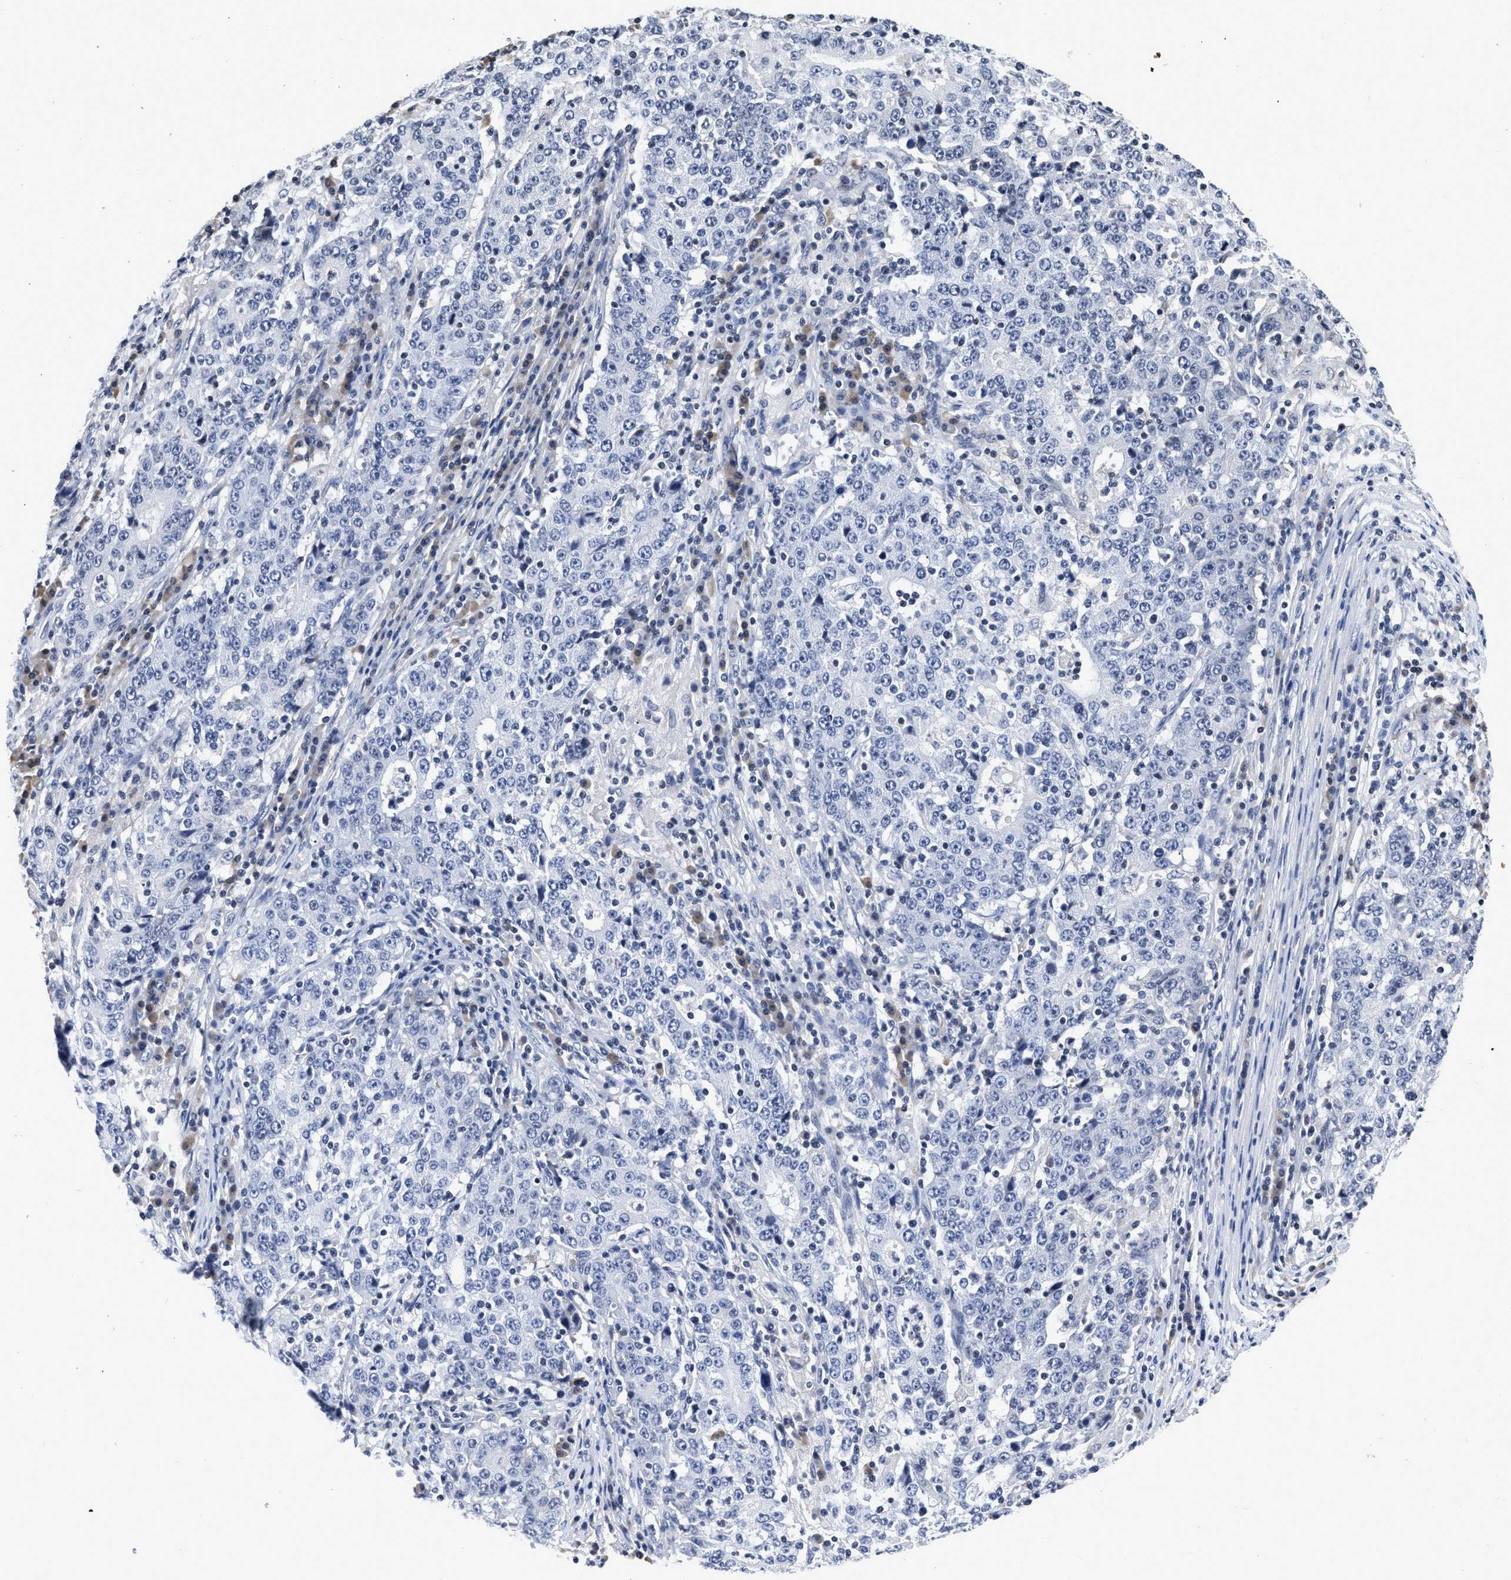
{"staining": {"intensity": "negative", "quantity": "none", "location": "none"}, "tissue": "stomach cancer", "cell_type": "Tumor cells", "image_type": "cancer", "snomed": [{"axis": "morphology", "description": "Adenocarcinoma, NOS"}, {"axis": "topography", "description": "Stomach"}], "caption": "A photomicrograph of stomach cancer stained for a protein demonstrates no brown staining in tumor cells. The staining is performed using DAB brown chromogen with nuclei counter-stained in using hematoxylin.", "gene": "FBLN2", "patient": {"sex": "male", "age": 59}}